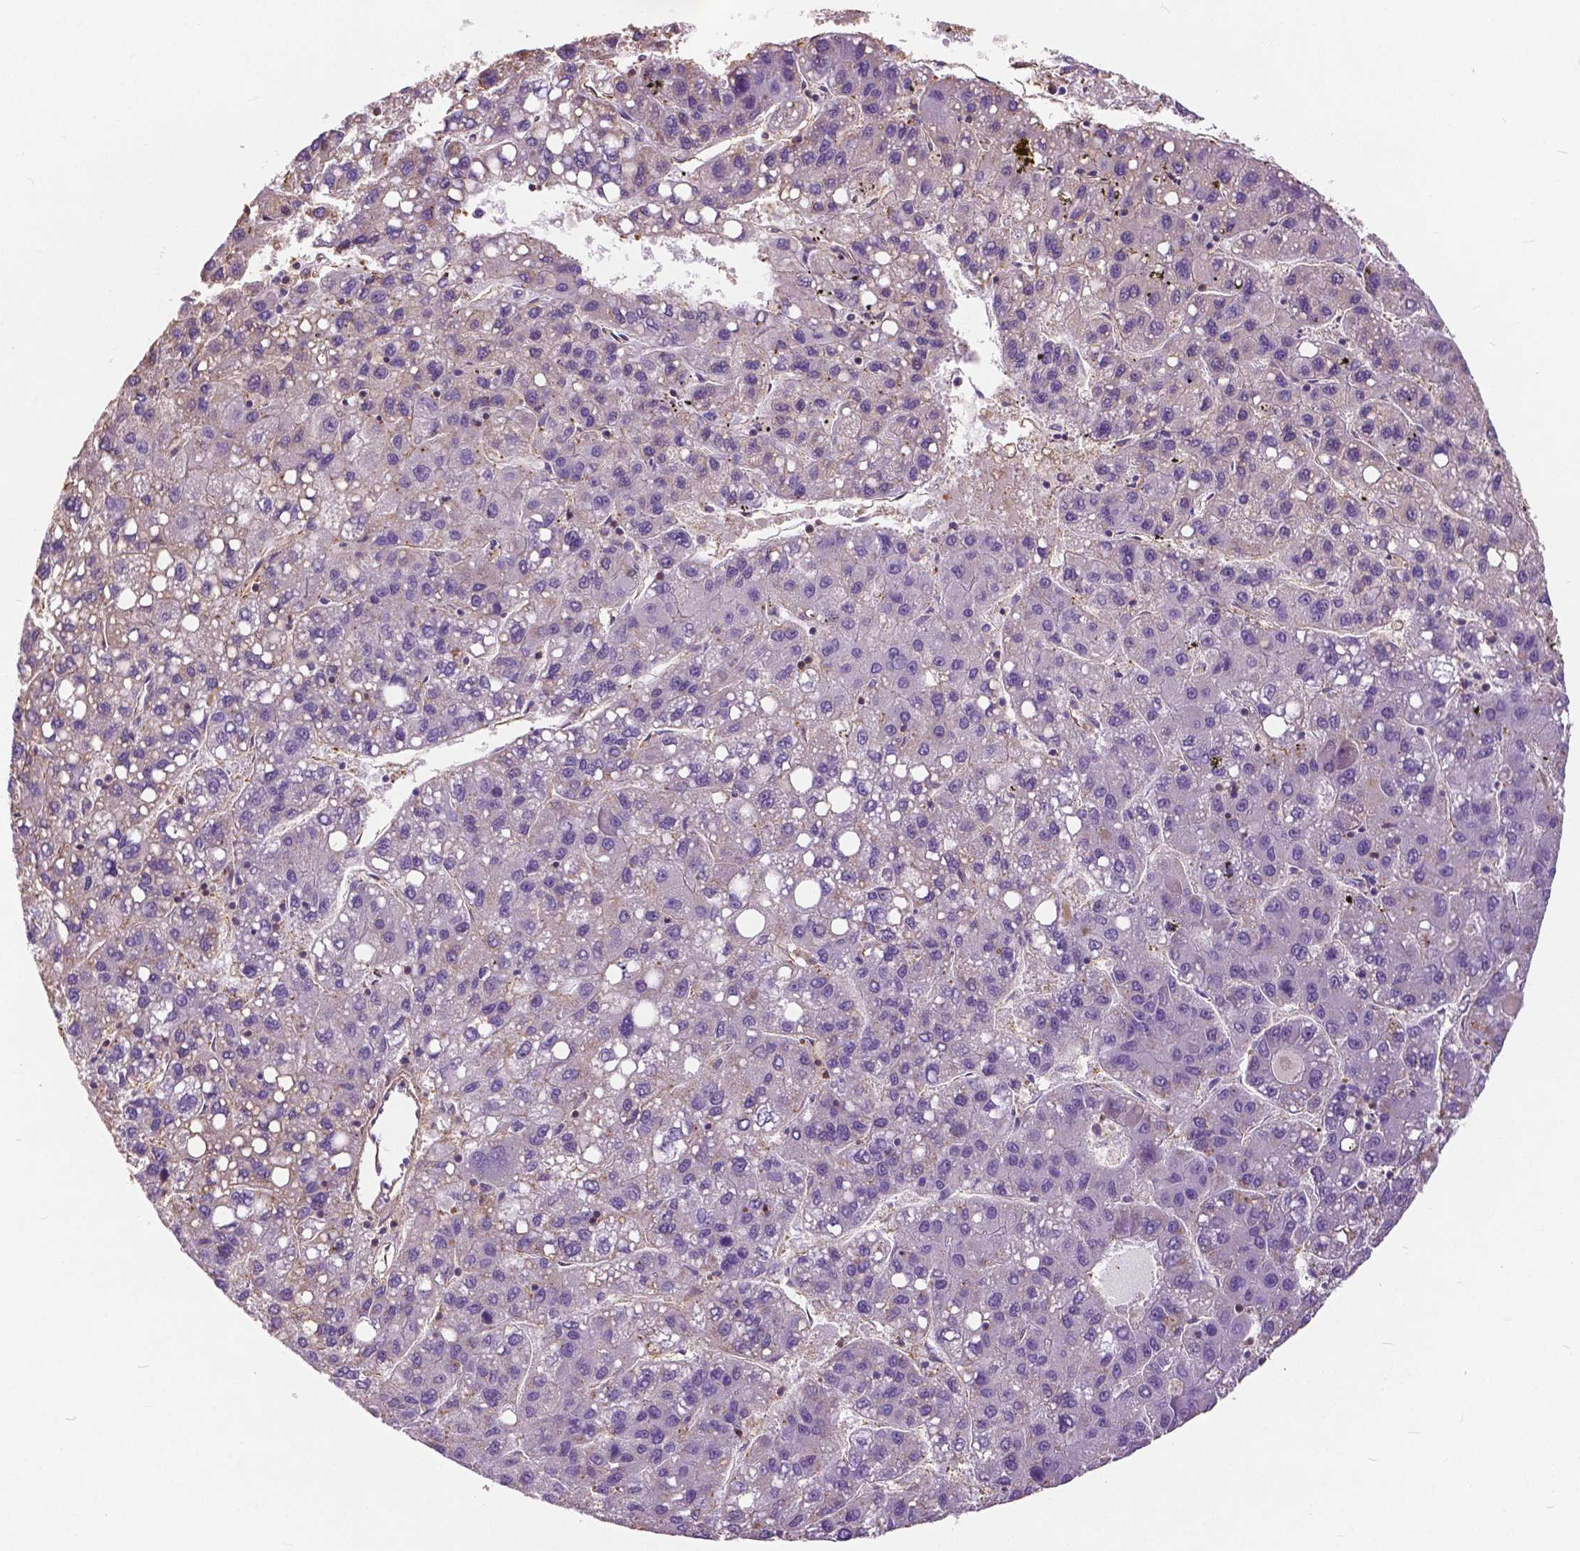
{"staining": {"intensity": "negative", "quantity": "none", "location": "none"}, "tissue": "liver cancer", "cell_type": "Tumor cells", "image_type": "cancer", "snomed": [{"axis": "morphology", "description": "Carcinoma, Hepatocellular, NOS"}, {"axis": "topography", "description": "Liver"}], "caption": "Human liver cancer (hepatocellular carcinoma) stained for a protein using IHC shows no staining in tumor cells.", "gene": "ANXA13", "patient": {"sex": "female", "age": 82}}